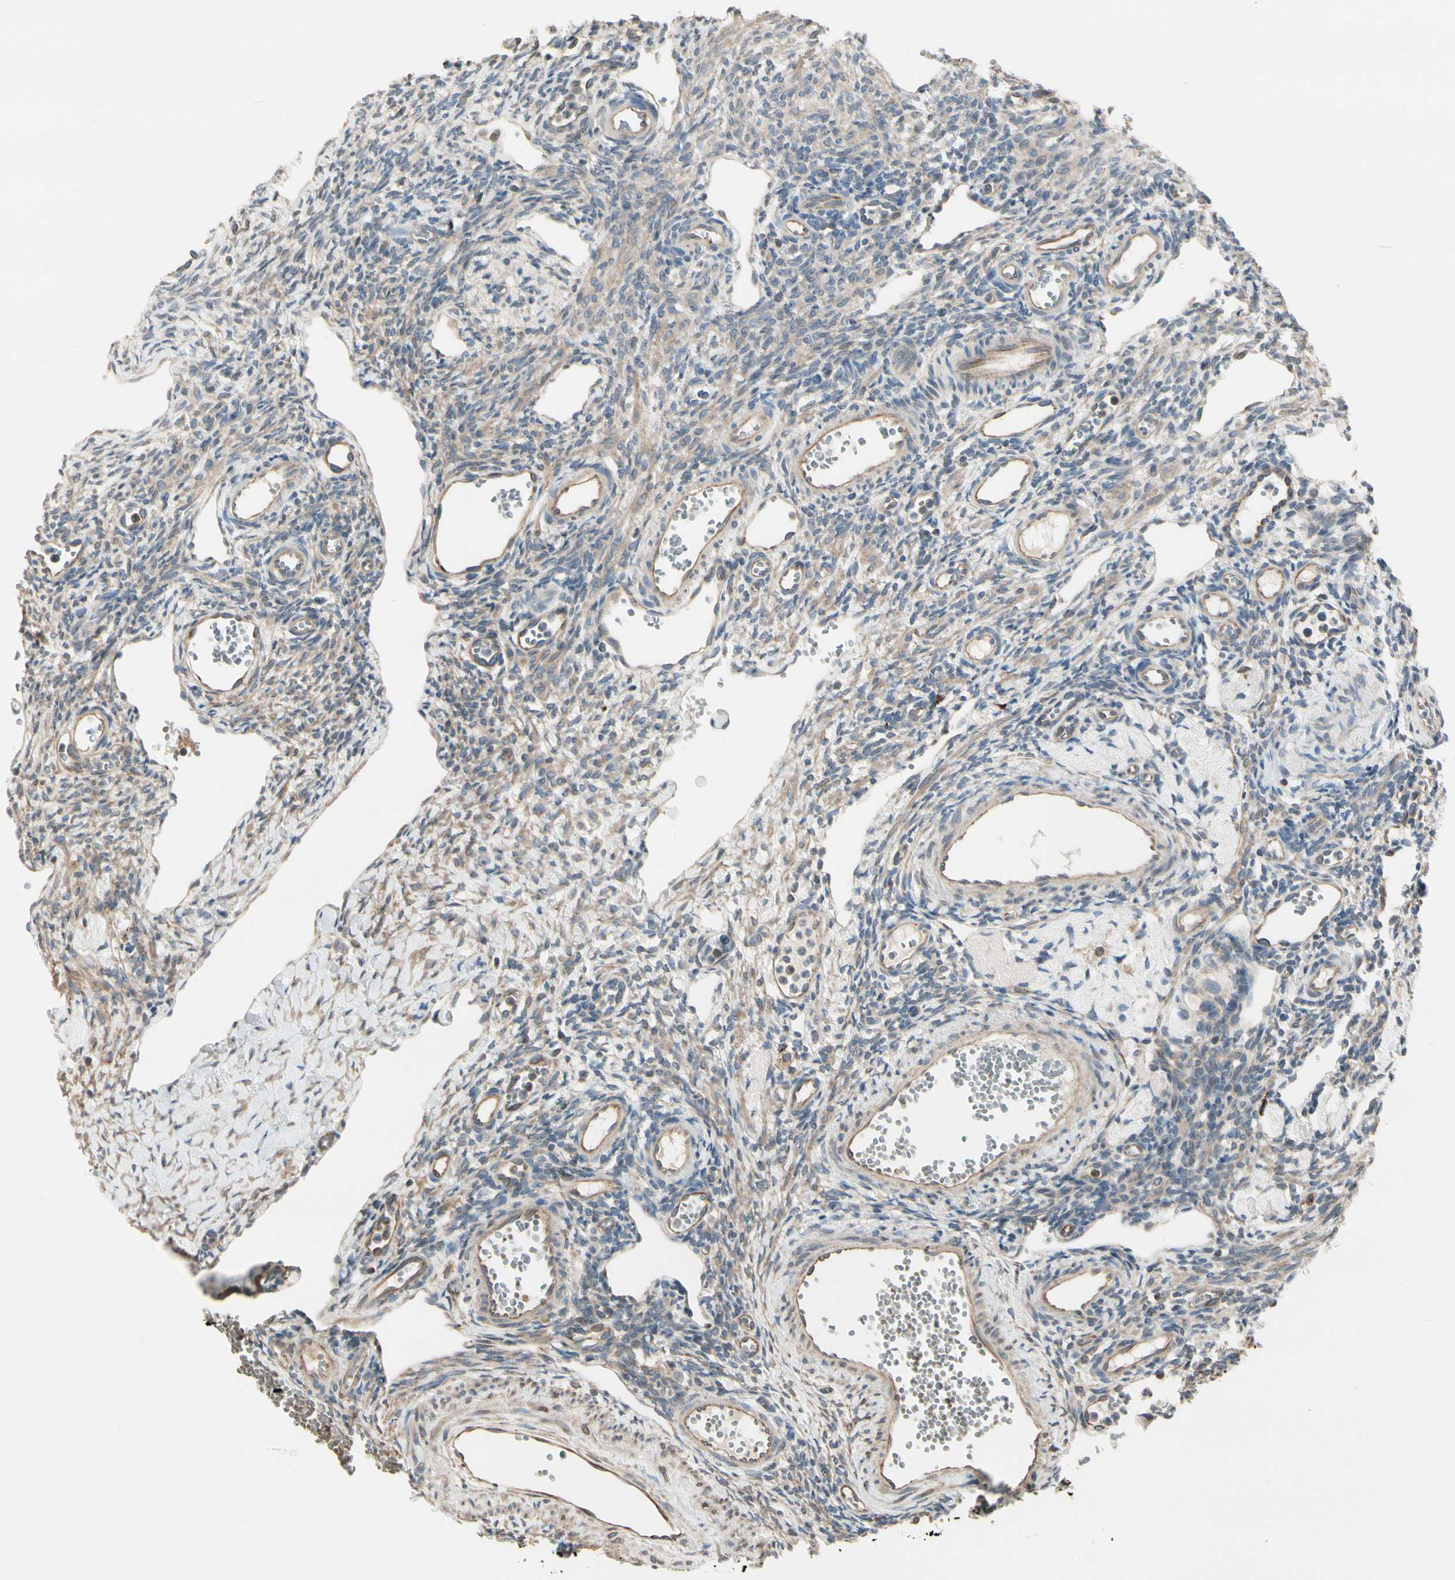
{"staining": {"intensity": "weak", "quantity": "25%-75%", "location": "cytoplasmic/membranous"}, "tissue": "ovary", "cell_type": "Ovarian stroma cells", "image_type": "normal", "snomed": [{"axis": "morphology", "description": "Normal tissue, NOS"}, {"axis": "topography", "description": "Ovary"}], "caption": "Immunohistochemical staining of benign ovary exhibits weak cytoplasmic/membranous protein expression in approximately 25%-75% of ovarian stroma cells. Nuclei are stained in blue.", "gene": "NUCB2", "patient": {"sex": "female", "age": 33}}